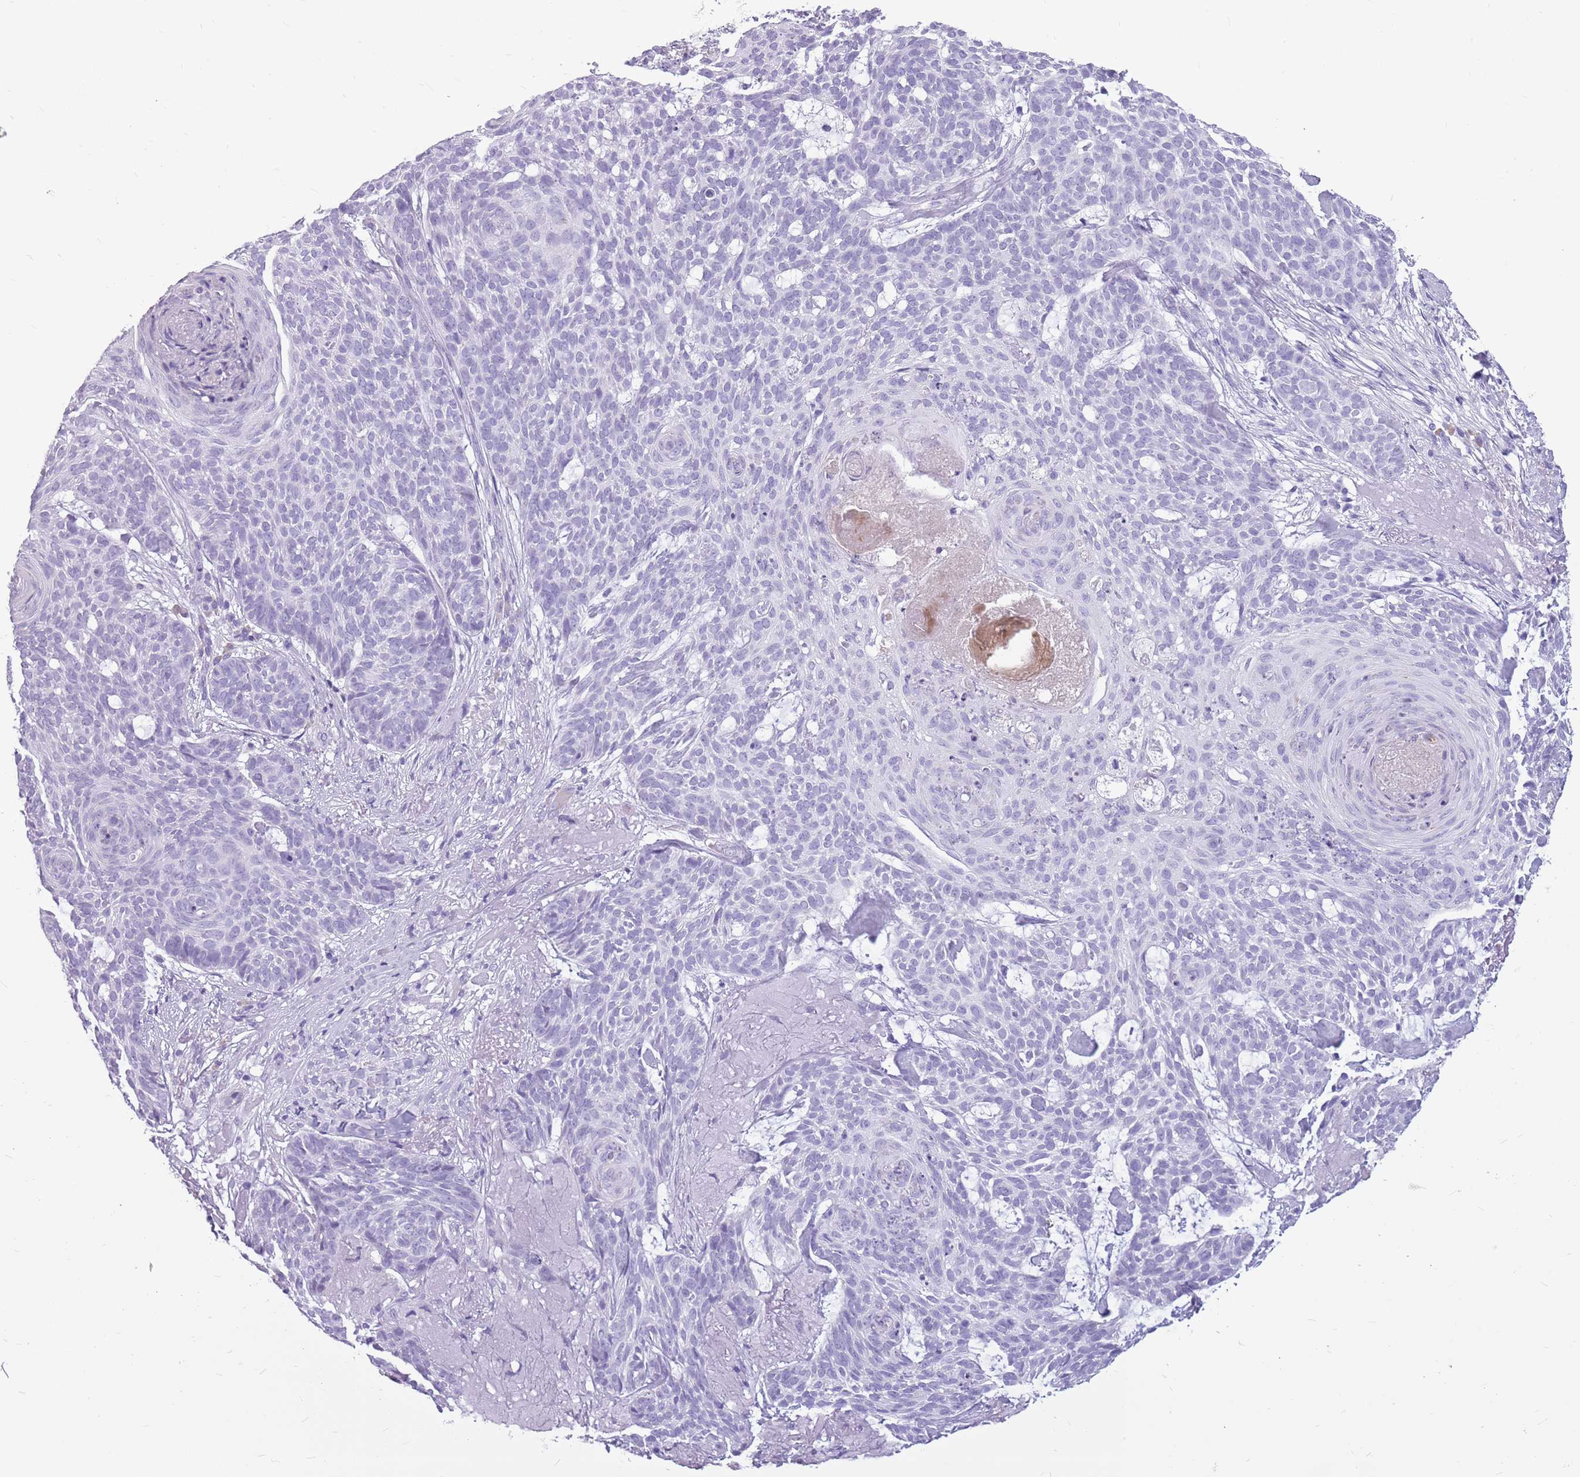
{"staining": {"intensity": "negative", "quantity": "none", "location": "none"}, "tissue": "skin cancer", "cell_type": "Tumor cells", "image_type": "cancer", "snomed": [{"axis": "morphology", "description": "Basal cell carcinoma"}, {"axis": "topography", "description": "Skin"}], "caption": "Skin basal cell carcinoma stained for a protein using IHC reveals no positivity tumor cells.", "gene": "ZNF425", "patient": {"sex": "female", "age": 89}}